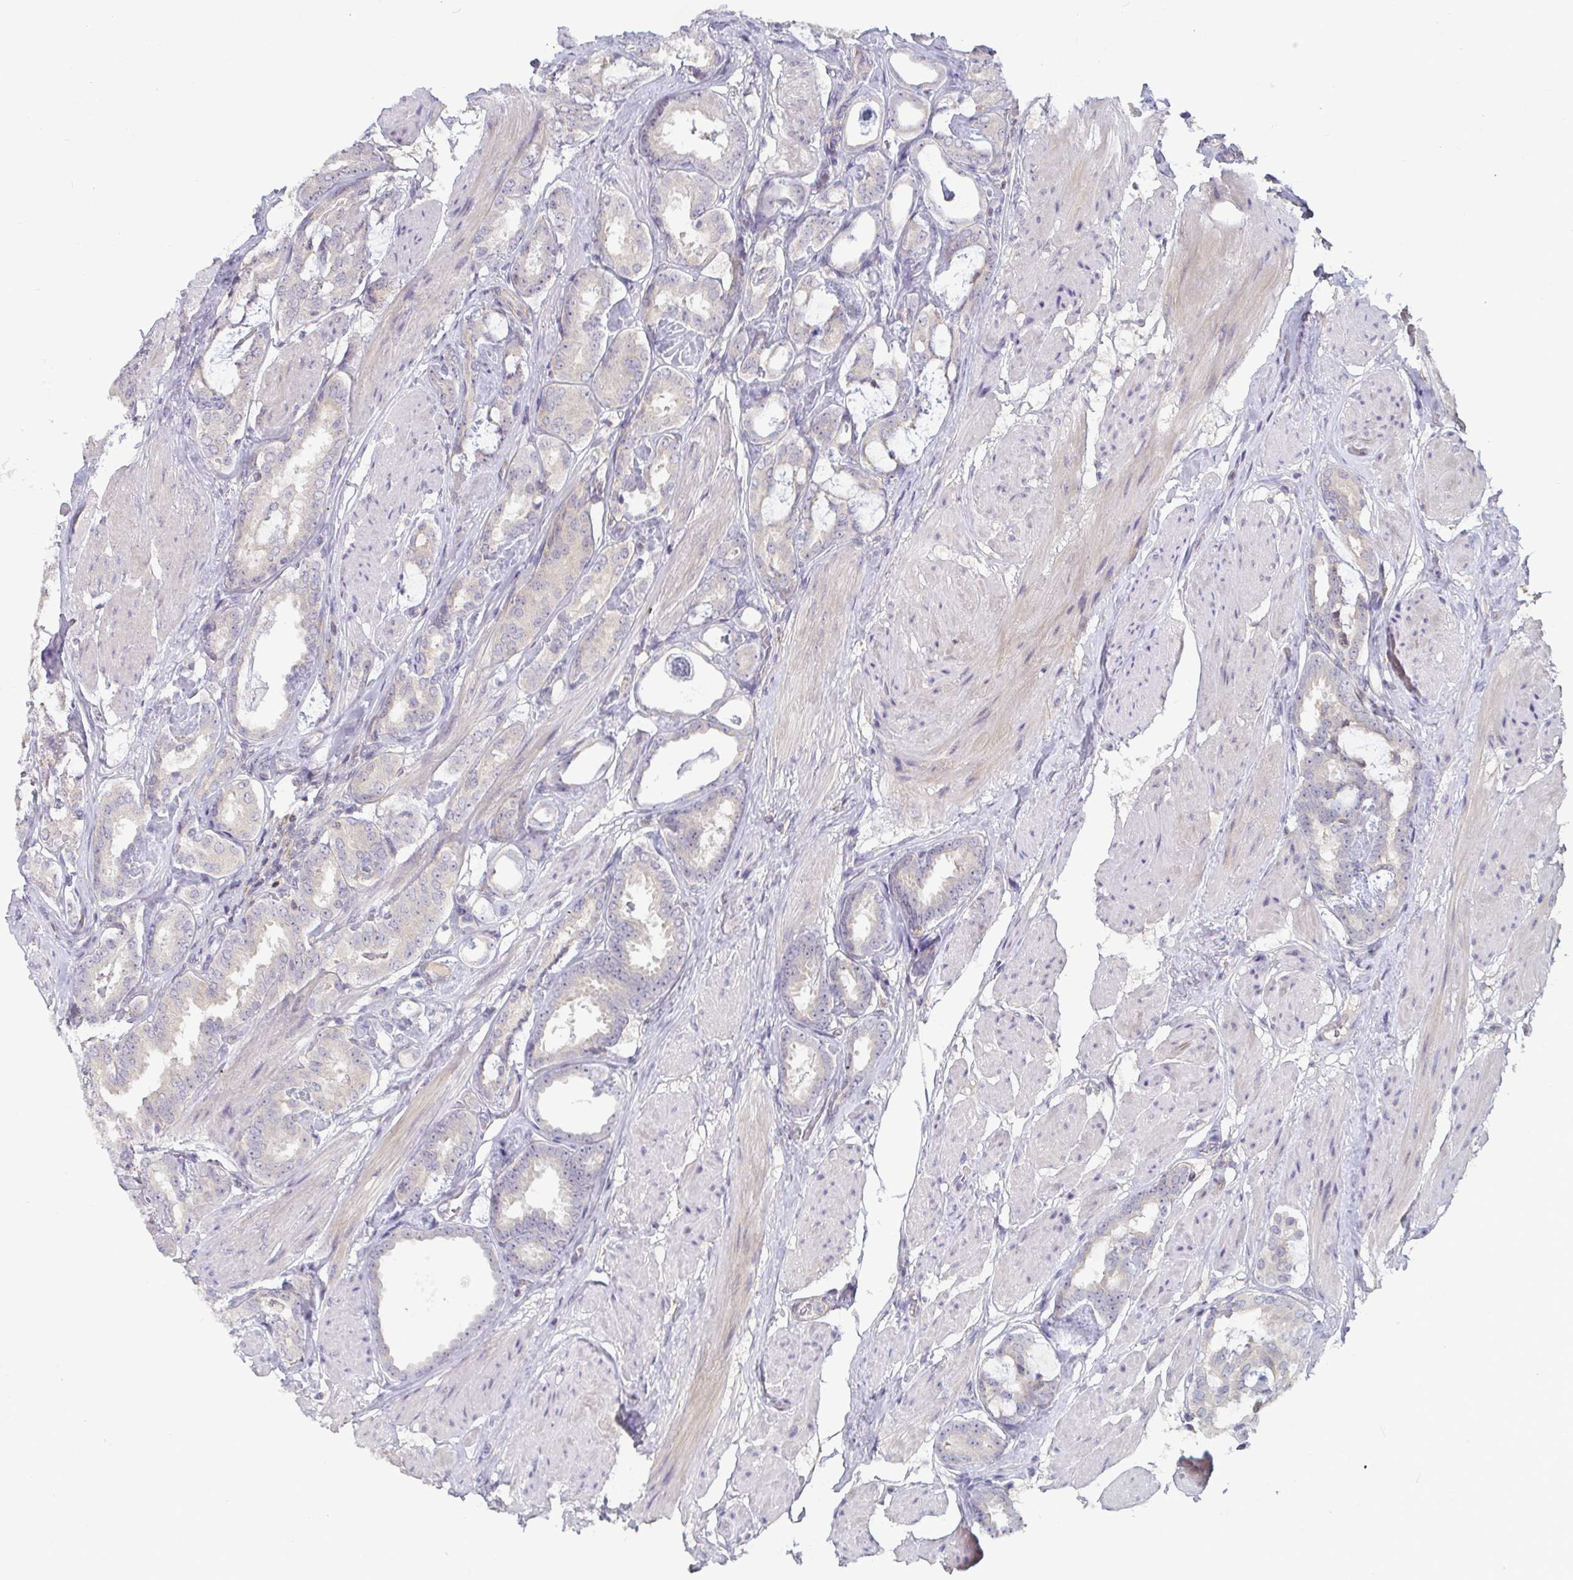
{"staining": {"intensity": "negative", "quantity": "none", "location": "none"}, "tissue": "prostate cancer", "cell_type": "Tumor cells", "image_type": "cancer", "snomed": [{"axis": "morphology", "description": "Adenocarcinoma, High grade"}, {"axis": "topography", "description": "Prostate"}], "caption": "A histopathology image of adenocarcinoma (high-grade) (prostate) stained for a protein demonstrates no brown staining in tumor cells.", "gene": "CDH18", "patient": {"sex": "male", "age": 63}}